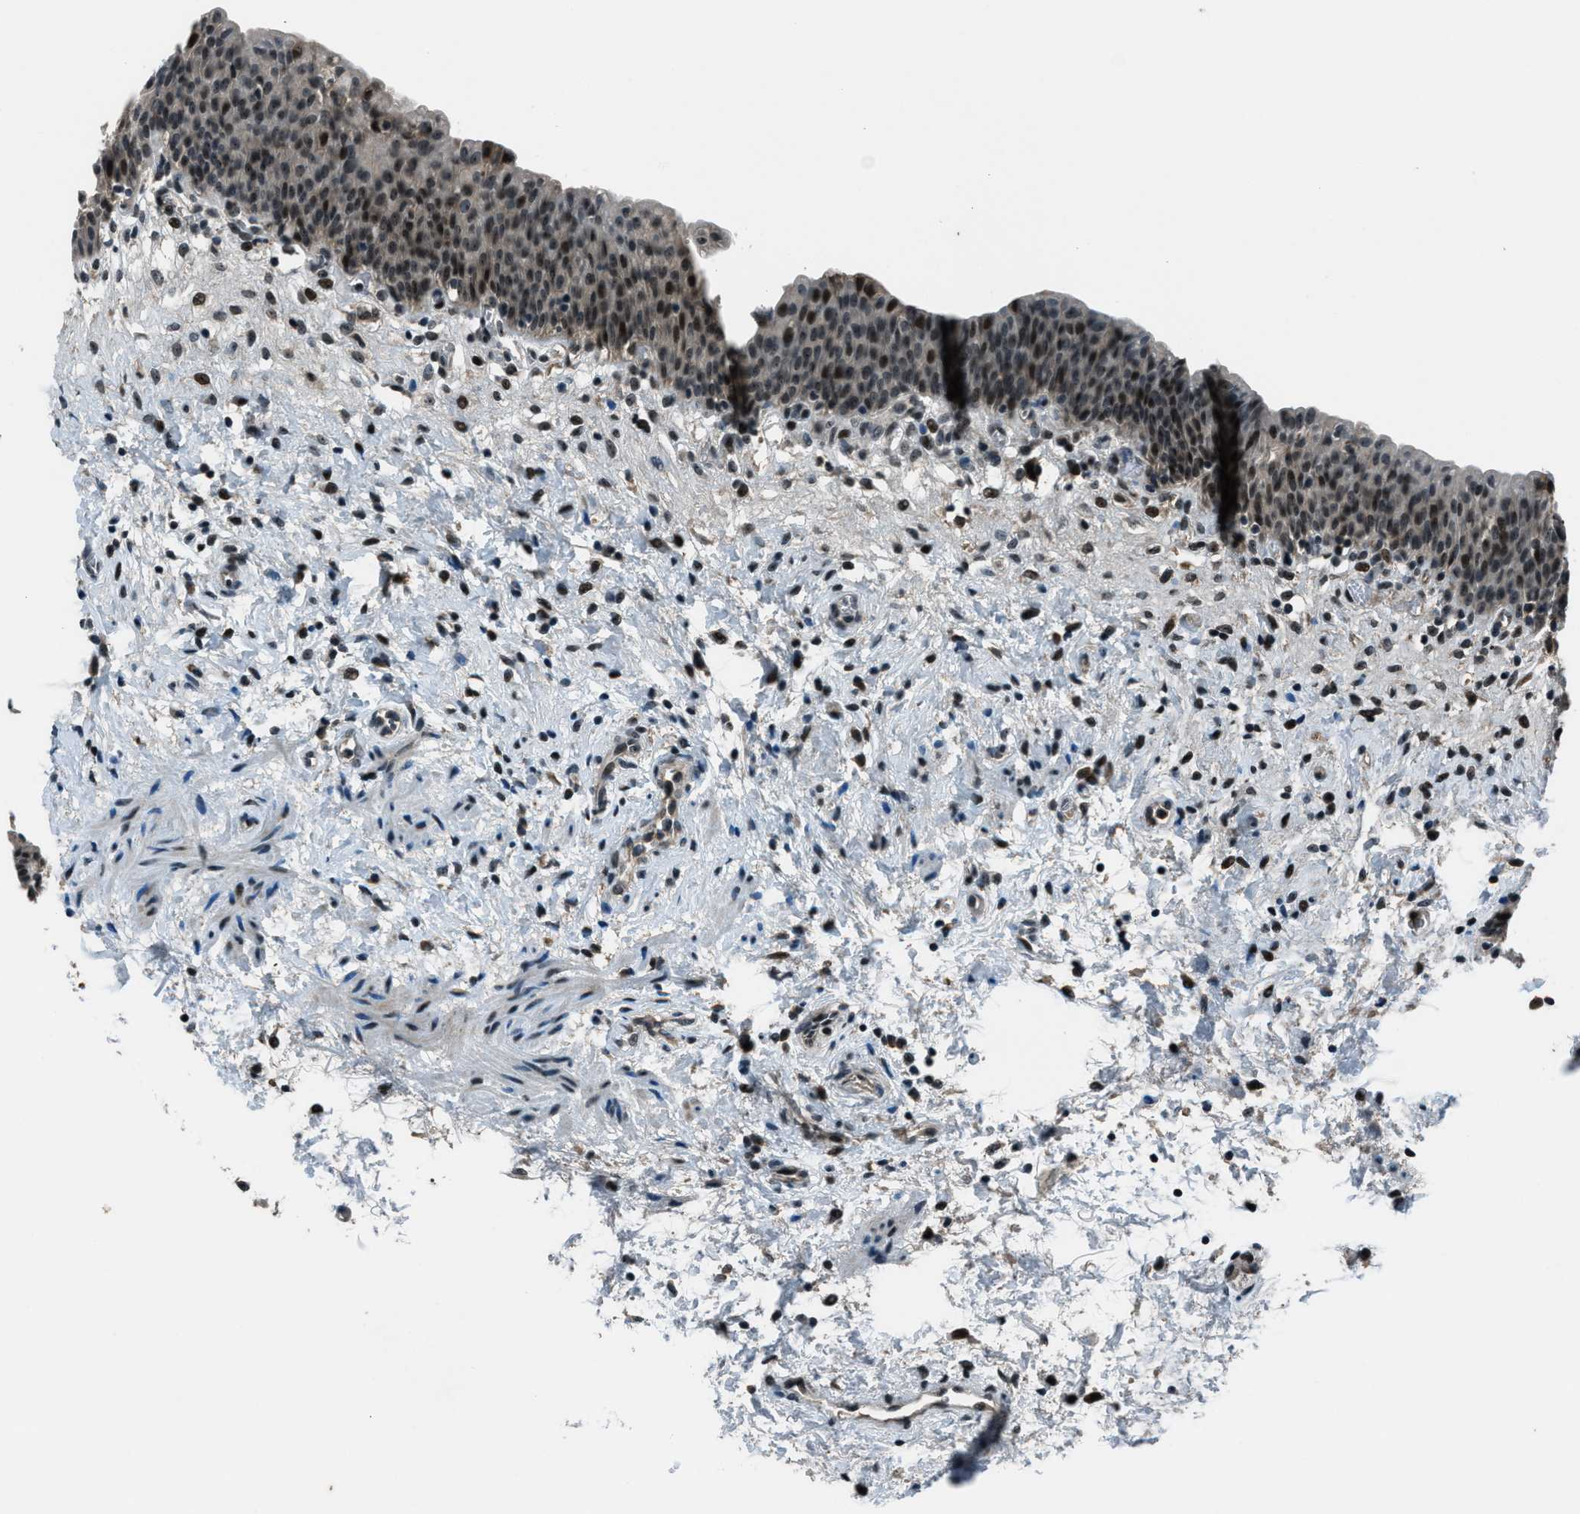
{"staining": {"intensity": "moderate", "quantity": "25%-75%", "location": "nuclear"}, "tissue": "urinary bladder", "cell_type": "Urothelial cells", "image_type": "normal", "snomed": [{"axis": "morphology", "description": "Normal tissue, NOS"}, {"axis": "topography", "description": "Urinary bladder"}], "caption": "Immunohistochemistry photomicrograph of normal urinary bladder: human urinary bladder stained using IHC displays medium levels of moderate protein expression localized specifically in the nuclear of urothelial cells, appearing as a nuclear brown color.", "gene": "ACTL9", "patient": {"sex": "male", "age": 37}}